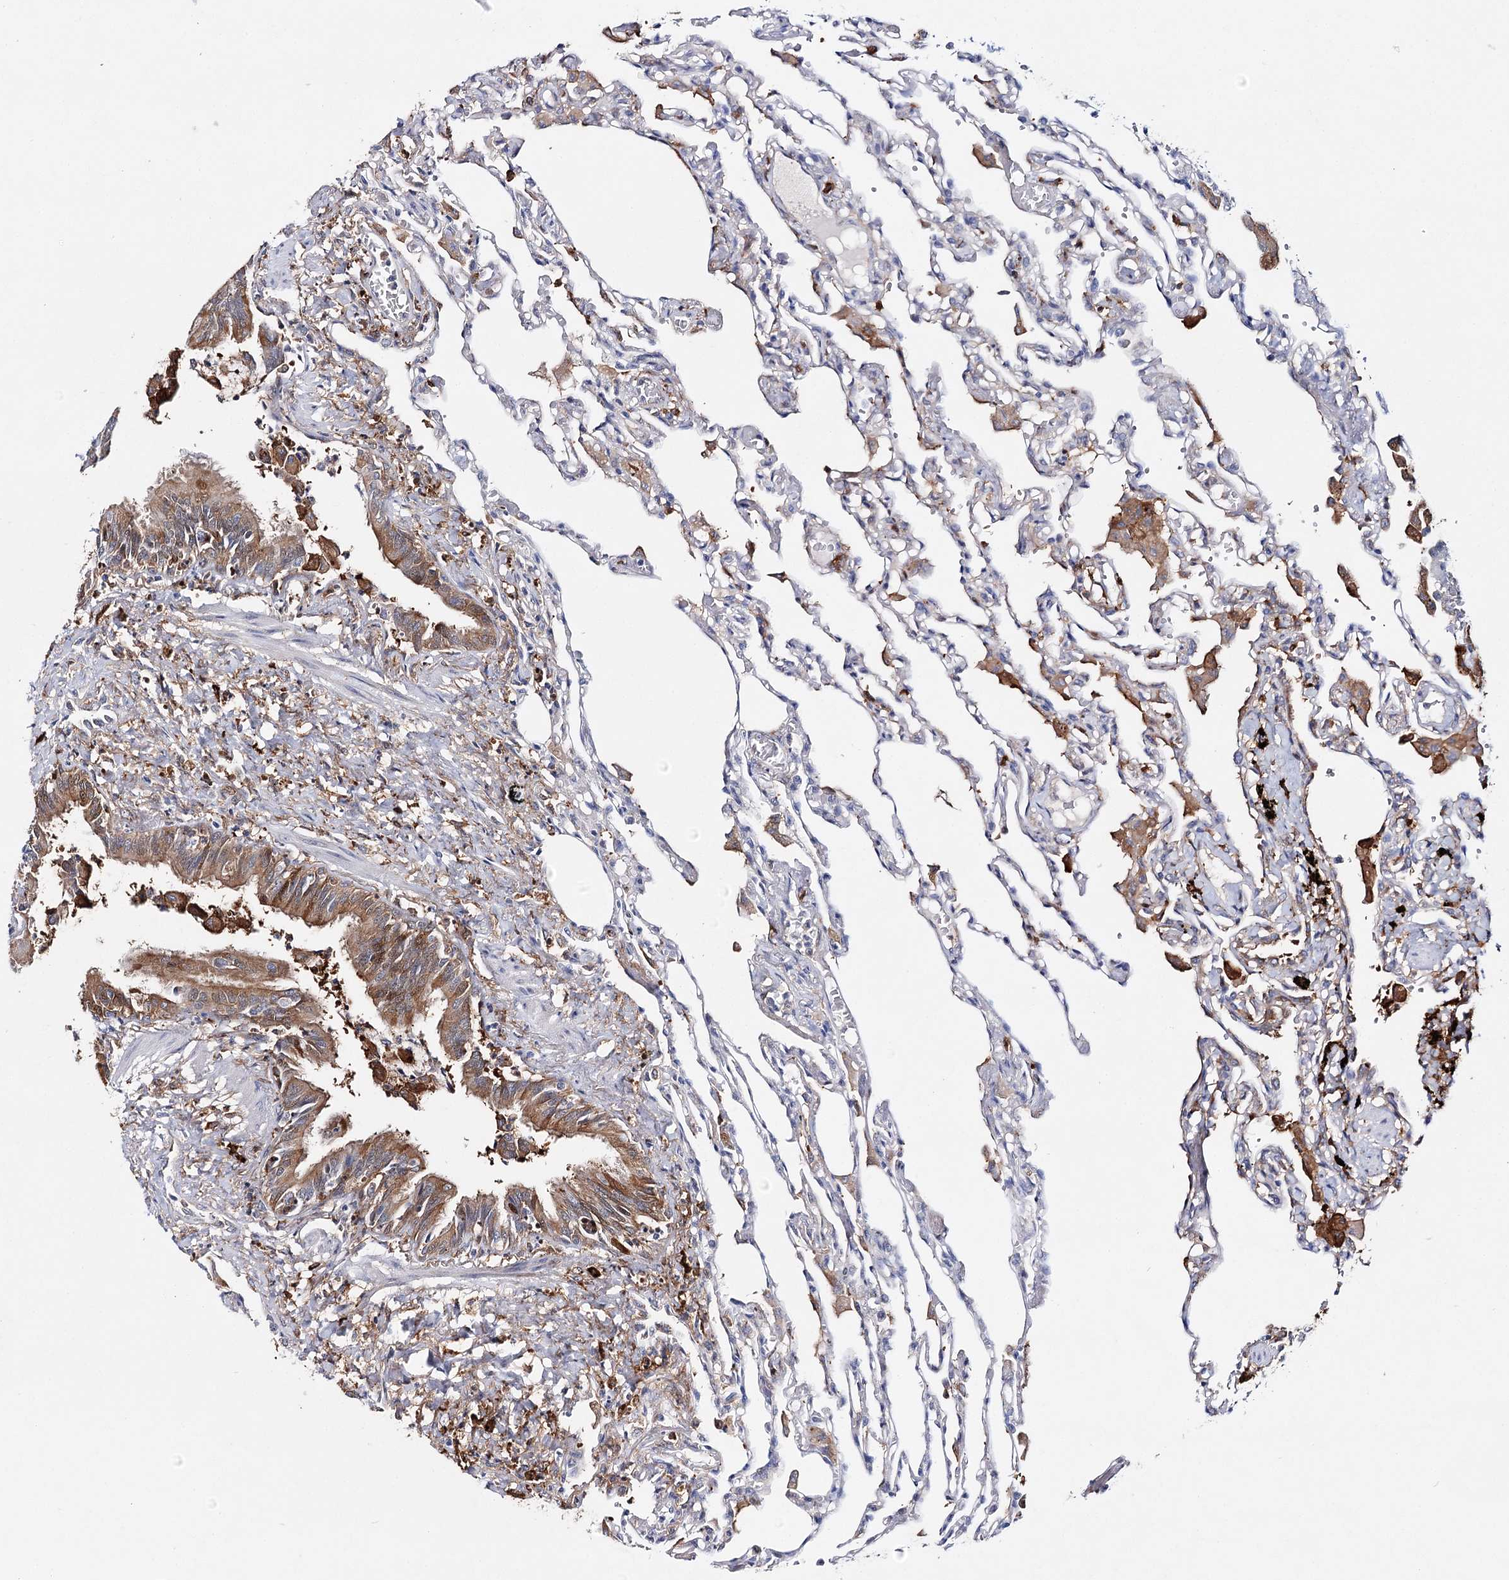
{"staining": {"intensity": "moderate", "quantity": "<25%", "location": "cytoplasmic/membranous"}, "tissue": "lung", "cell_type": "Alveolar cells", "image_type": "normal", "snomed": [{"axis": "morphology", "description": "Normal tissue, NOS"}, {"axis": "topography", "description": "Bronchus"}, {"axis": "topography", "description": "Lung"}], "caption": "Alveolar cells demonstrate low levels of moderate cytoplasmic/membranous staining in approximately <25% of cells in unremarkable human lung. The staining is performed using DAB brown chromogen to label protein expression. The nuclei are counter-stained blue using hematoxylin.", "gene": "CFAP46", "patient": {"sex": "female", "age": 49}}